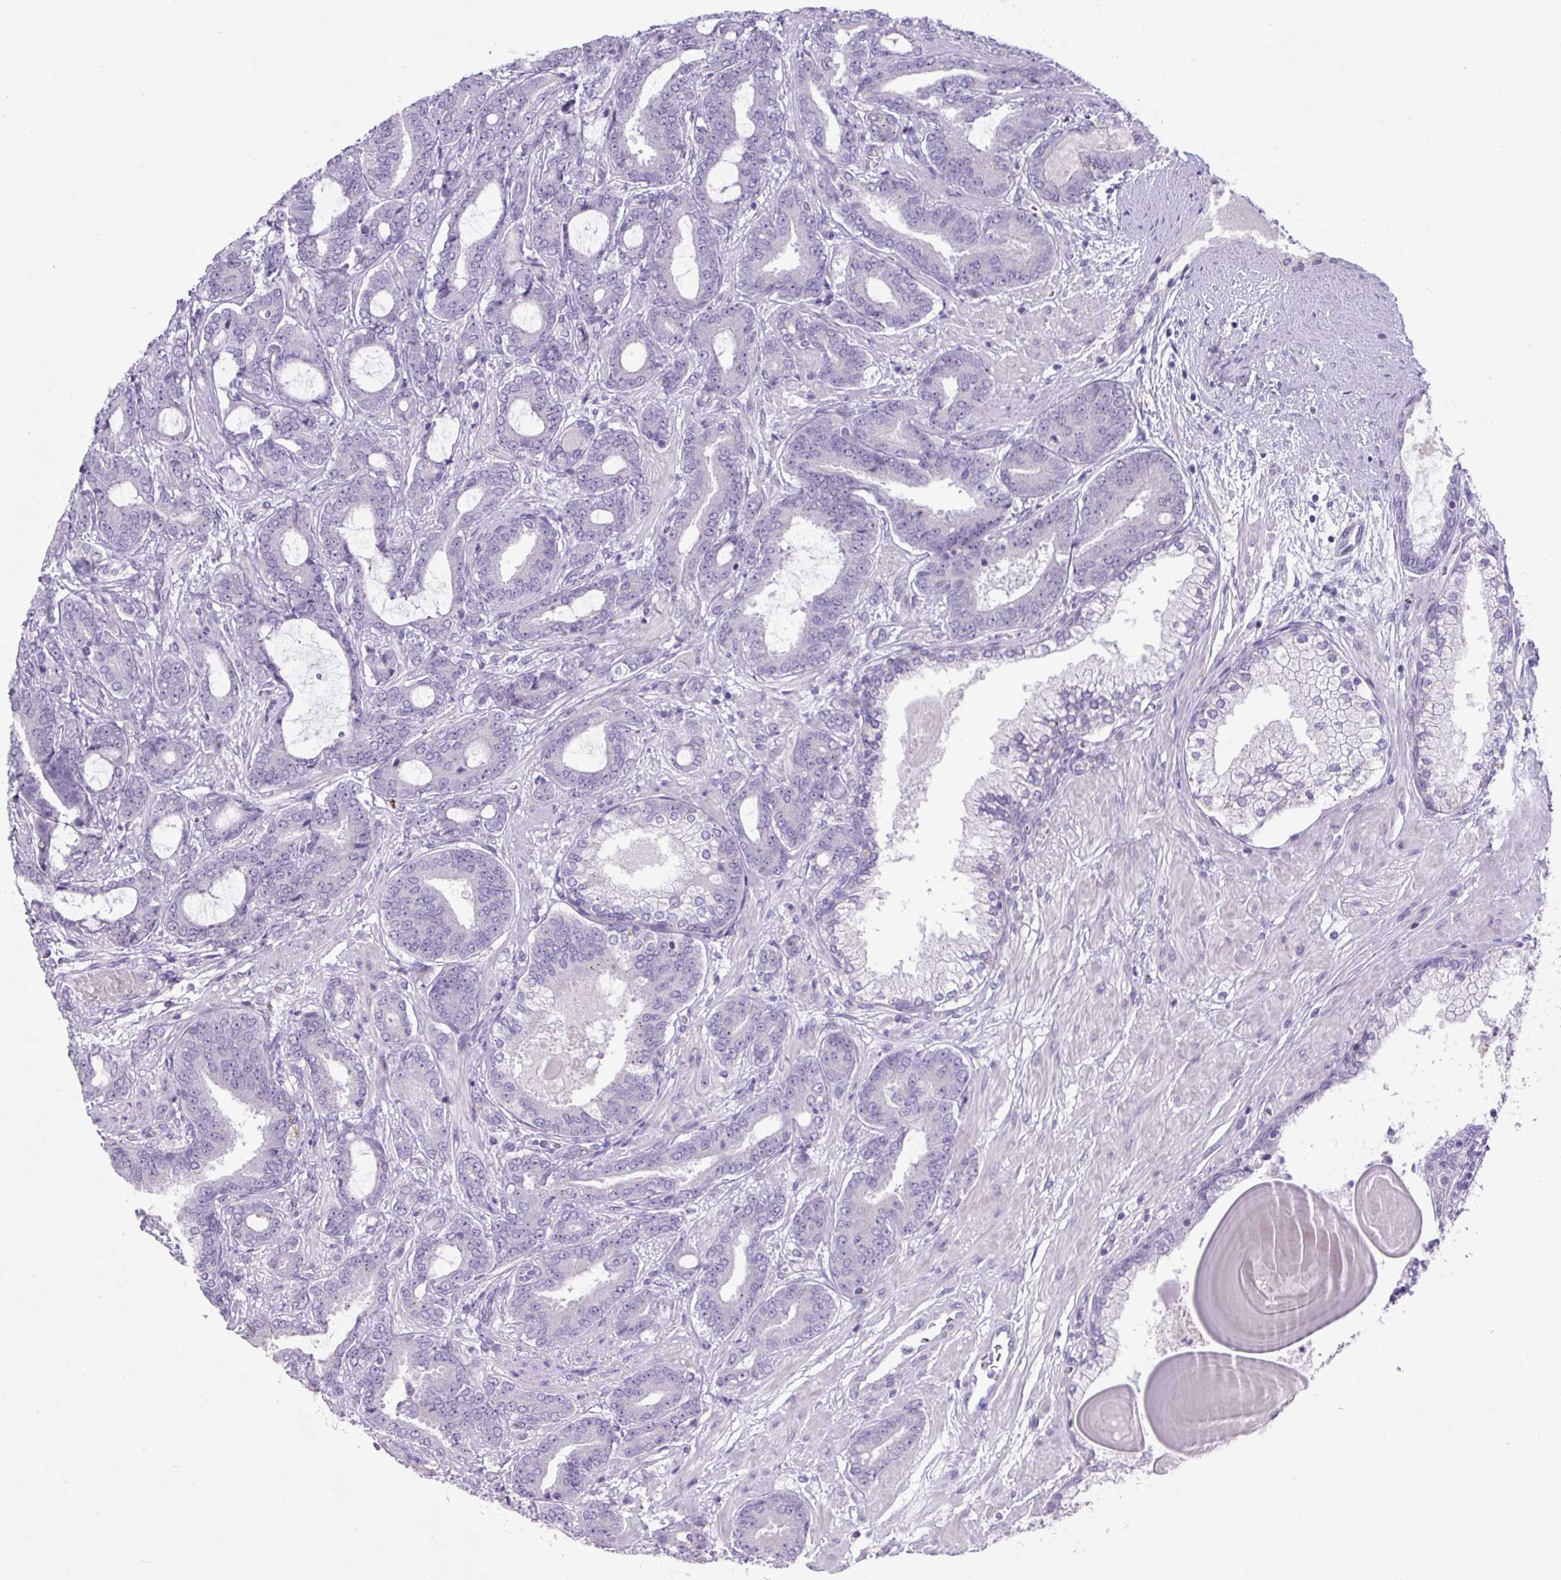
{"staining": {"intensity": "moderate", "quantity": "<25%", "location": "cytoplasmic/membranous"}, "tissue": "prostate cancer", "cell_type": "Tumor cells", "image_type": "cancer", "snomed": [{"axis": "morphology", "description": "Adenocarcinoma, Low grade"}, {"axis": "topography", "description": "Prostate and seminal vesicle, NOS"}], "caption": "An image of human prostate low-grade adenocarcinoma stained for a protein demonstrates moderate cytoplasmic/membranous brown staining in tumor cells. Immunohistochemistry stains the protein in brown and the nuclei are stained blue.", "gene": "ANKRD13B", "patient": {"sex": "male", "age": 61}}